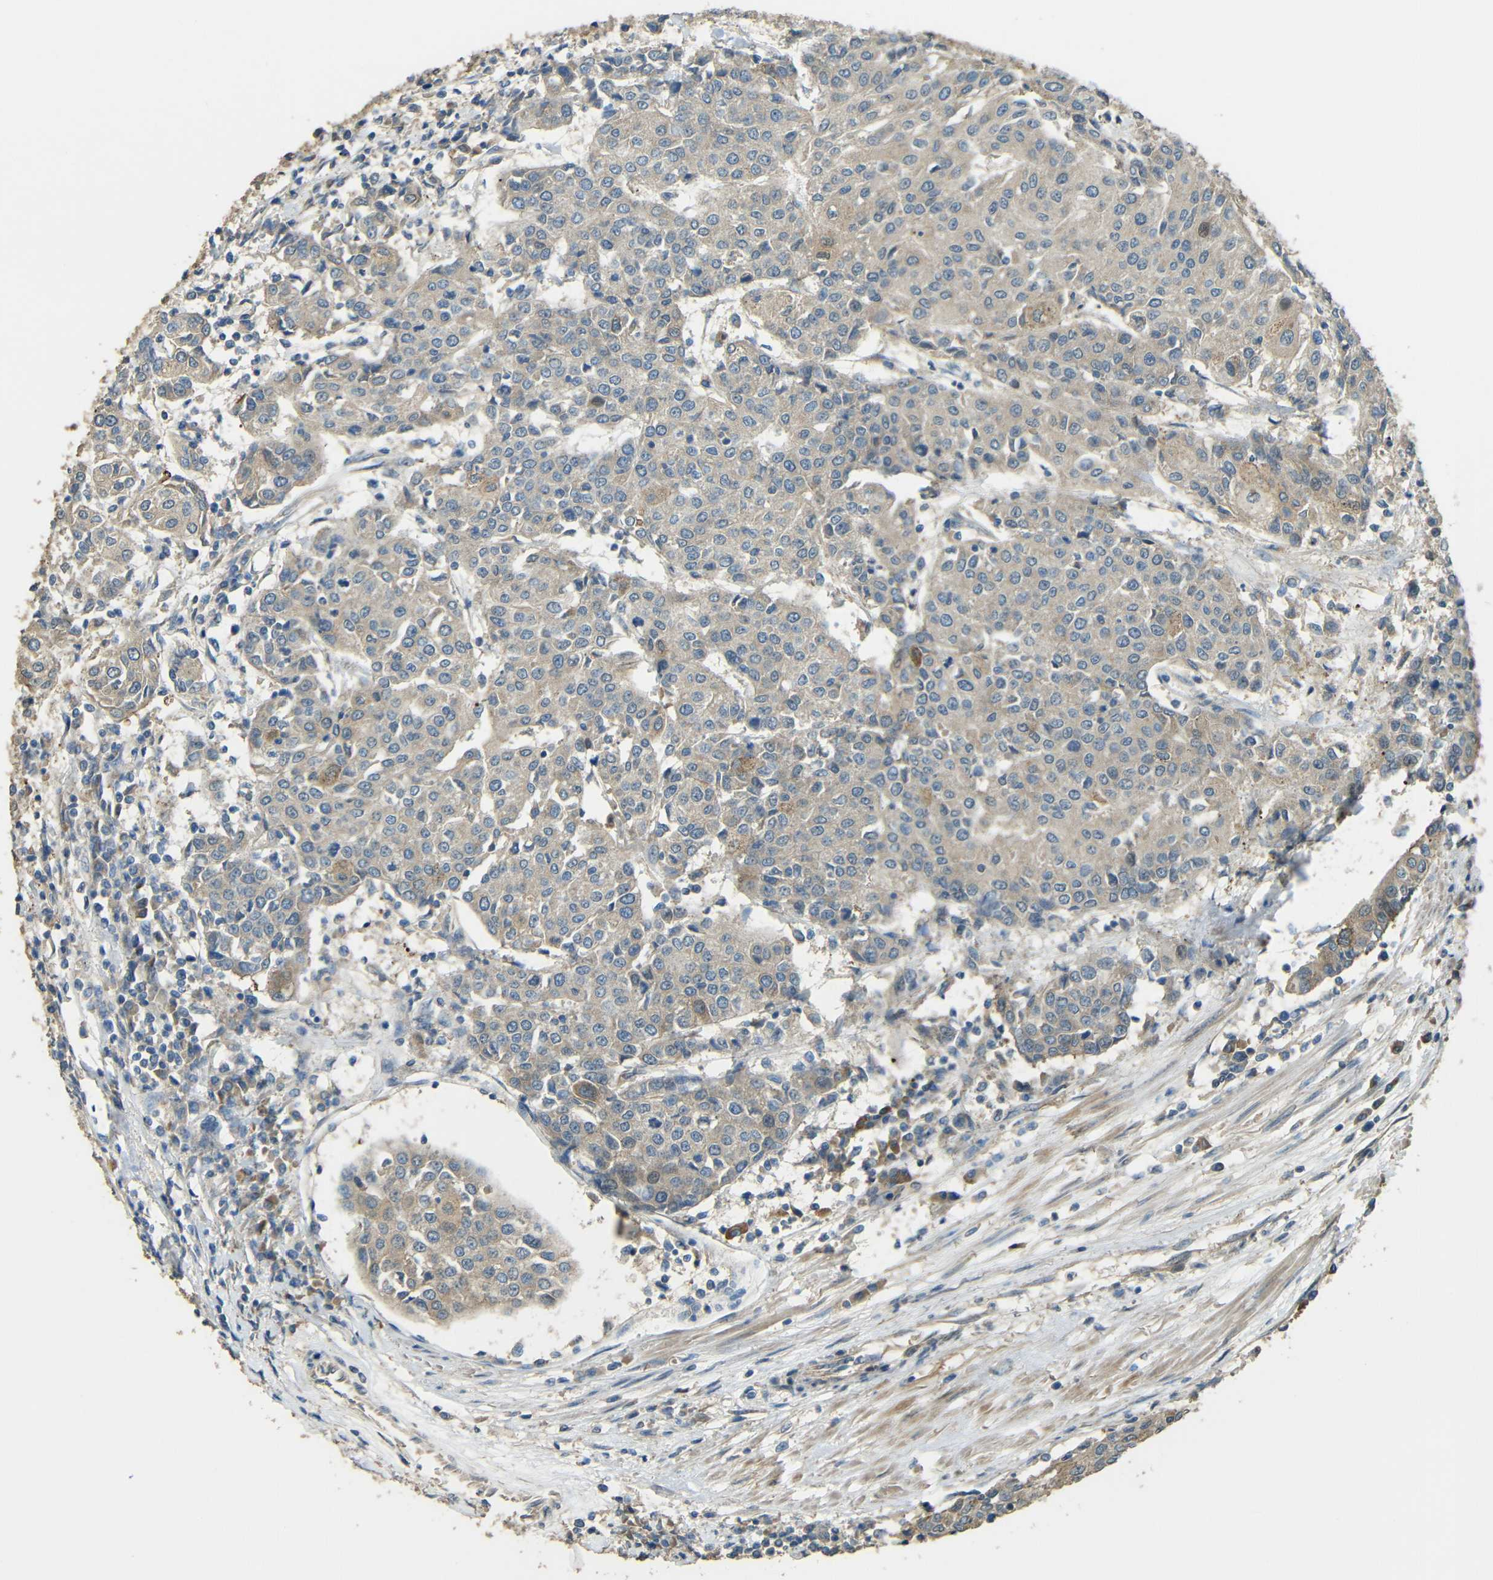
{"staining": {"intensity": "weak", "quantity": "25%-75%", "location": "cytoplasmic/membranous"}, "tissue": "urothelial cancer", "cell_type": "Tumor cells", "image_type": "cancer", "snomed": [{"axis": "morphology", "description": "Urothelial carcinoma, High grade"}, {"axis": "topography", "description": "Urinary bladder"}], "caption": "There is low levels of weak cytoplasmic/membranous staining in tumor cells of urothelial cancer, as demonstrated by immunohistochemical staining (brown color).", "gene": "ACACA", "patient": {"sex": "female", "age": 85}}